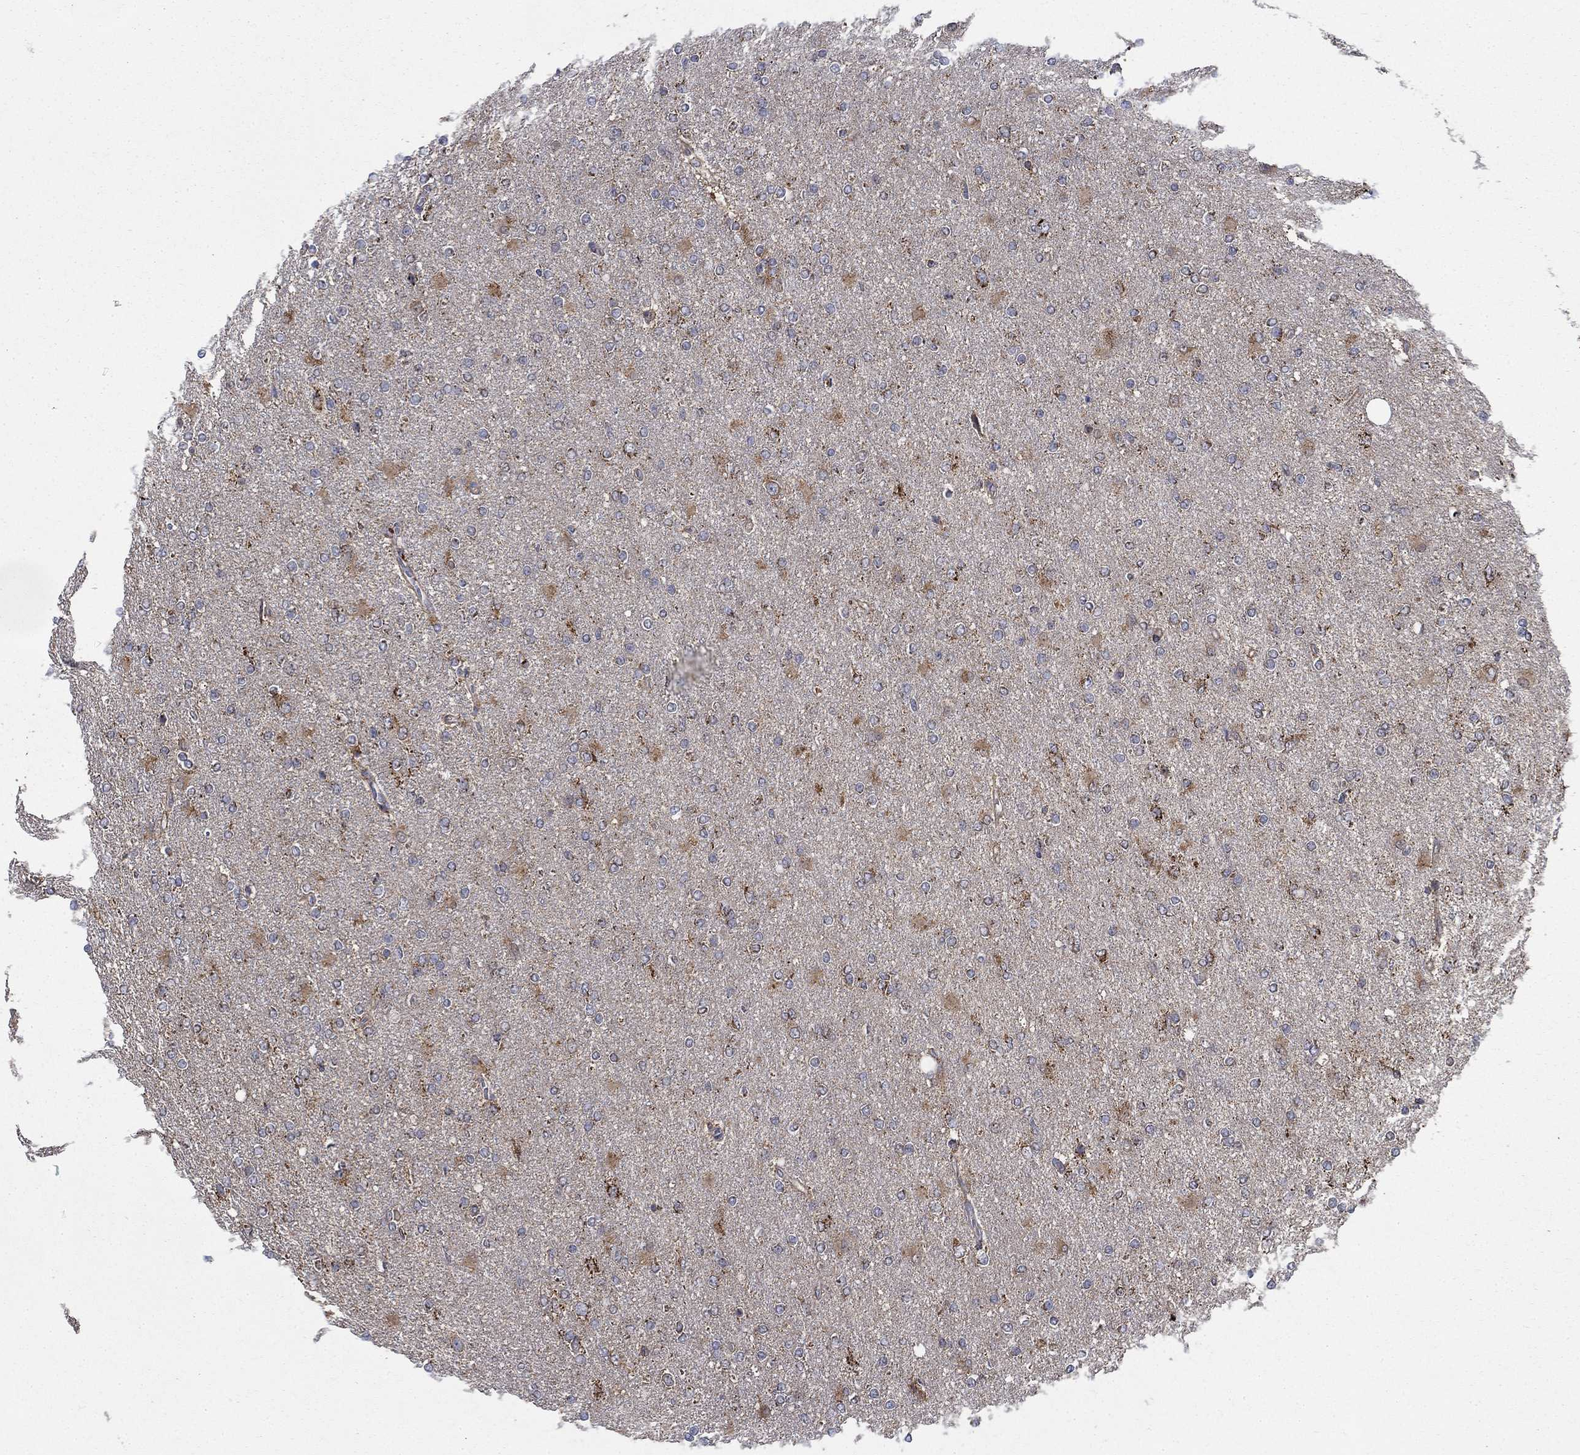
{"staining": {"intensity": "moderate", "quantity": "<25%", "location": "cytoplasmic/membranous"}, "tissue": "glioma", "cell_type": "Tumor cells", "image_type": "cancer", "snomed": [{"axis": "morphology", "description": "Glioma, malignant, High grade"}, {"axis": "topography", "description": "Cerebral cortex"}], "caption": "Malignant glioma (high-grade) was stained to show a protein in brown. There is low levels of moderate cytoplasmic/membranous staining in approximately <25% of tumor cells.", "gene": "NME7", "patient": {"sex": "male", "age": 70}}